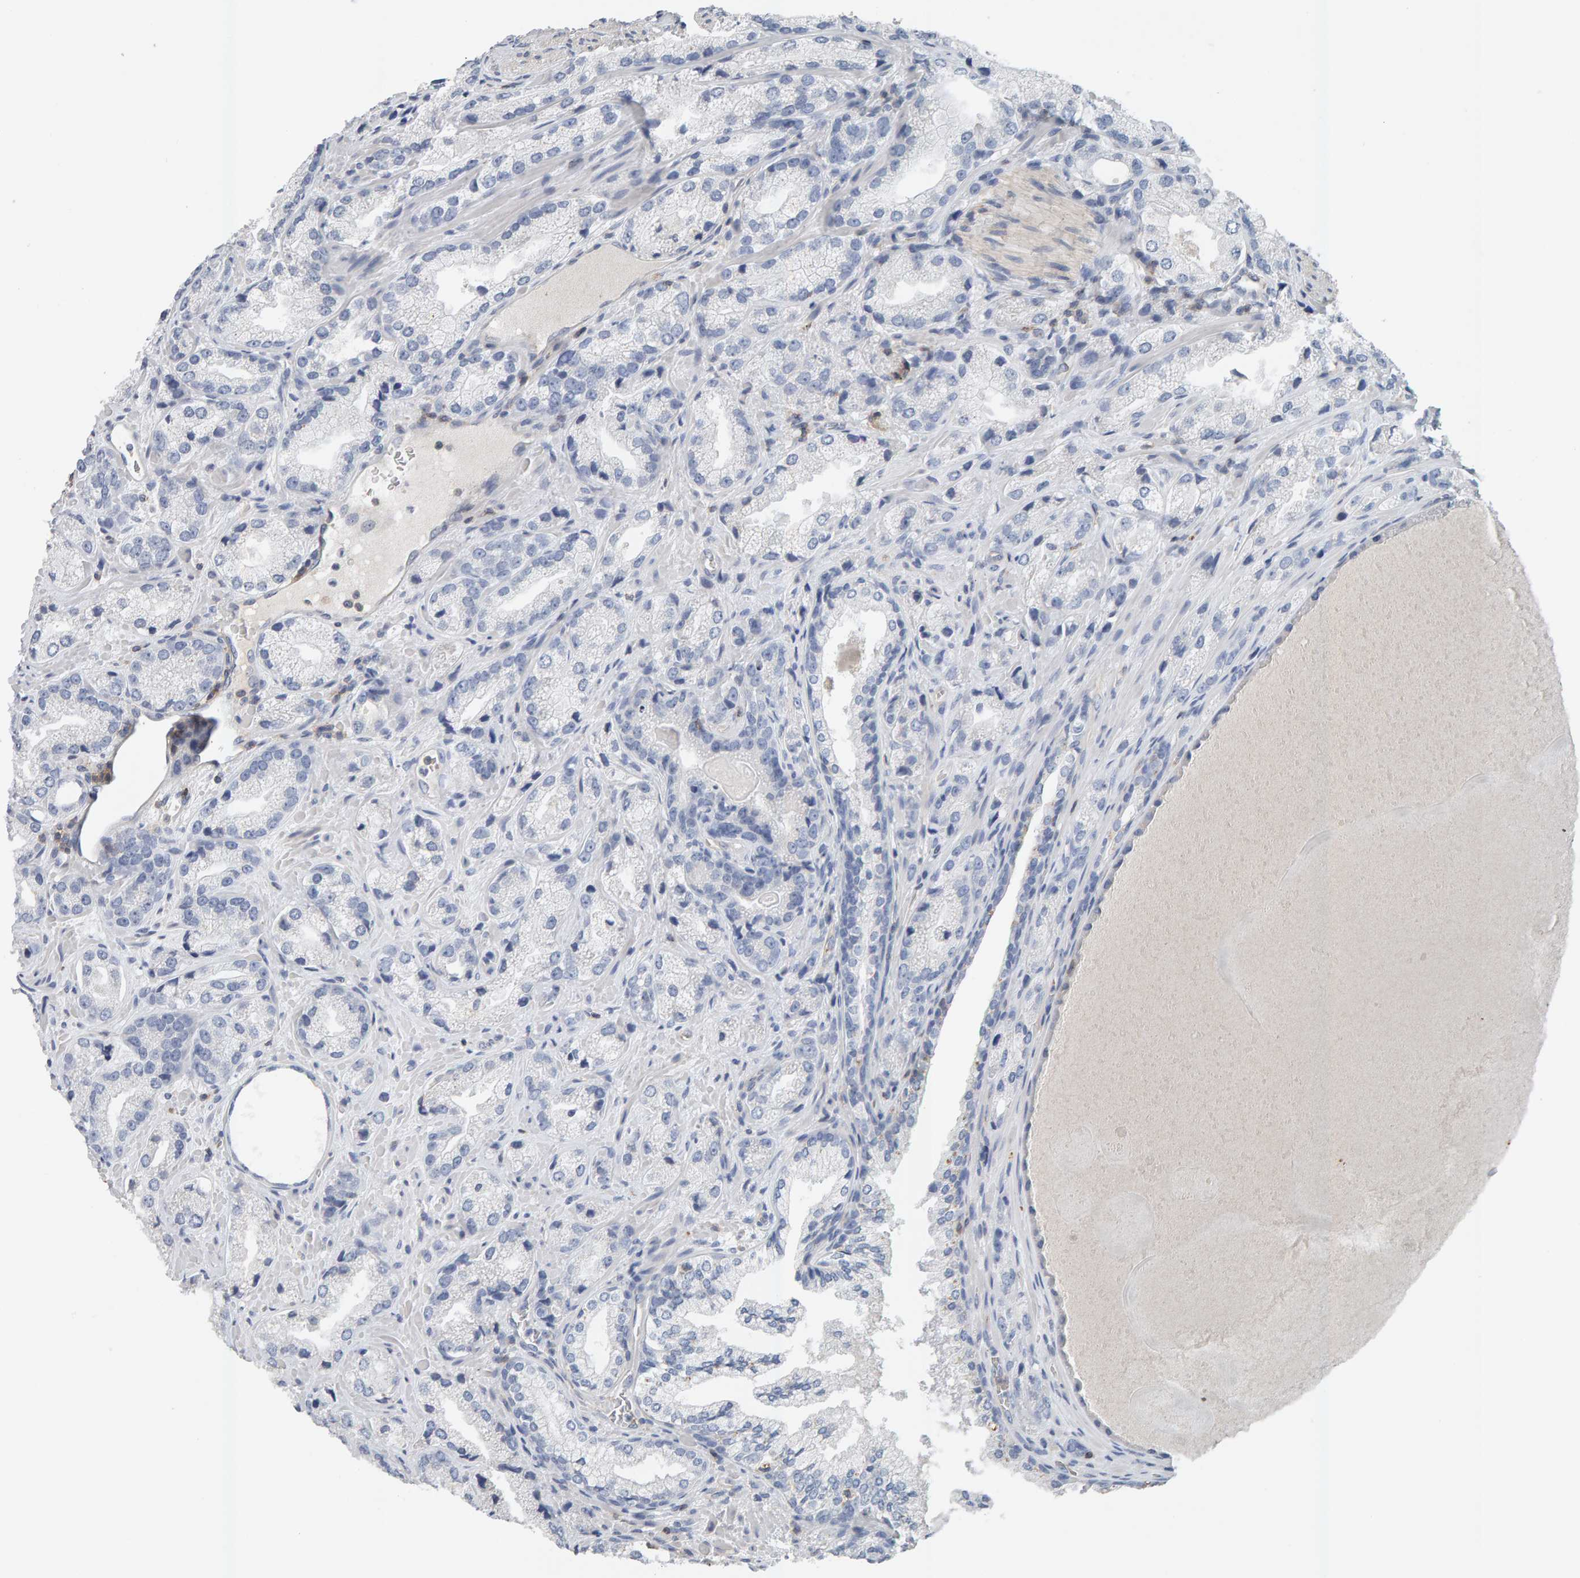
{"staining": {"intensity": "negative", "quantity": "none", "location": "none"}, "tissue": "prostate cancer", "cell_type": "Tumor cells", "image_type": "cancer", "snomed": [{"axis": "morphology", "description": "Adenocarcinoma, High grade"}, {"axis": "topography", "description": "Prostate"}], "caption": "Prostate cancer (adenocarcinoma (high-grade)) was stained to show a protein in brown. There is no significant staining in tumor cells.", "gene": "FYN", "patient": {"sex": "male", "age": 63}}